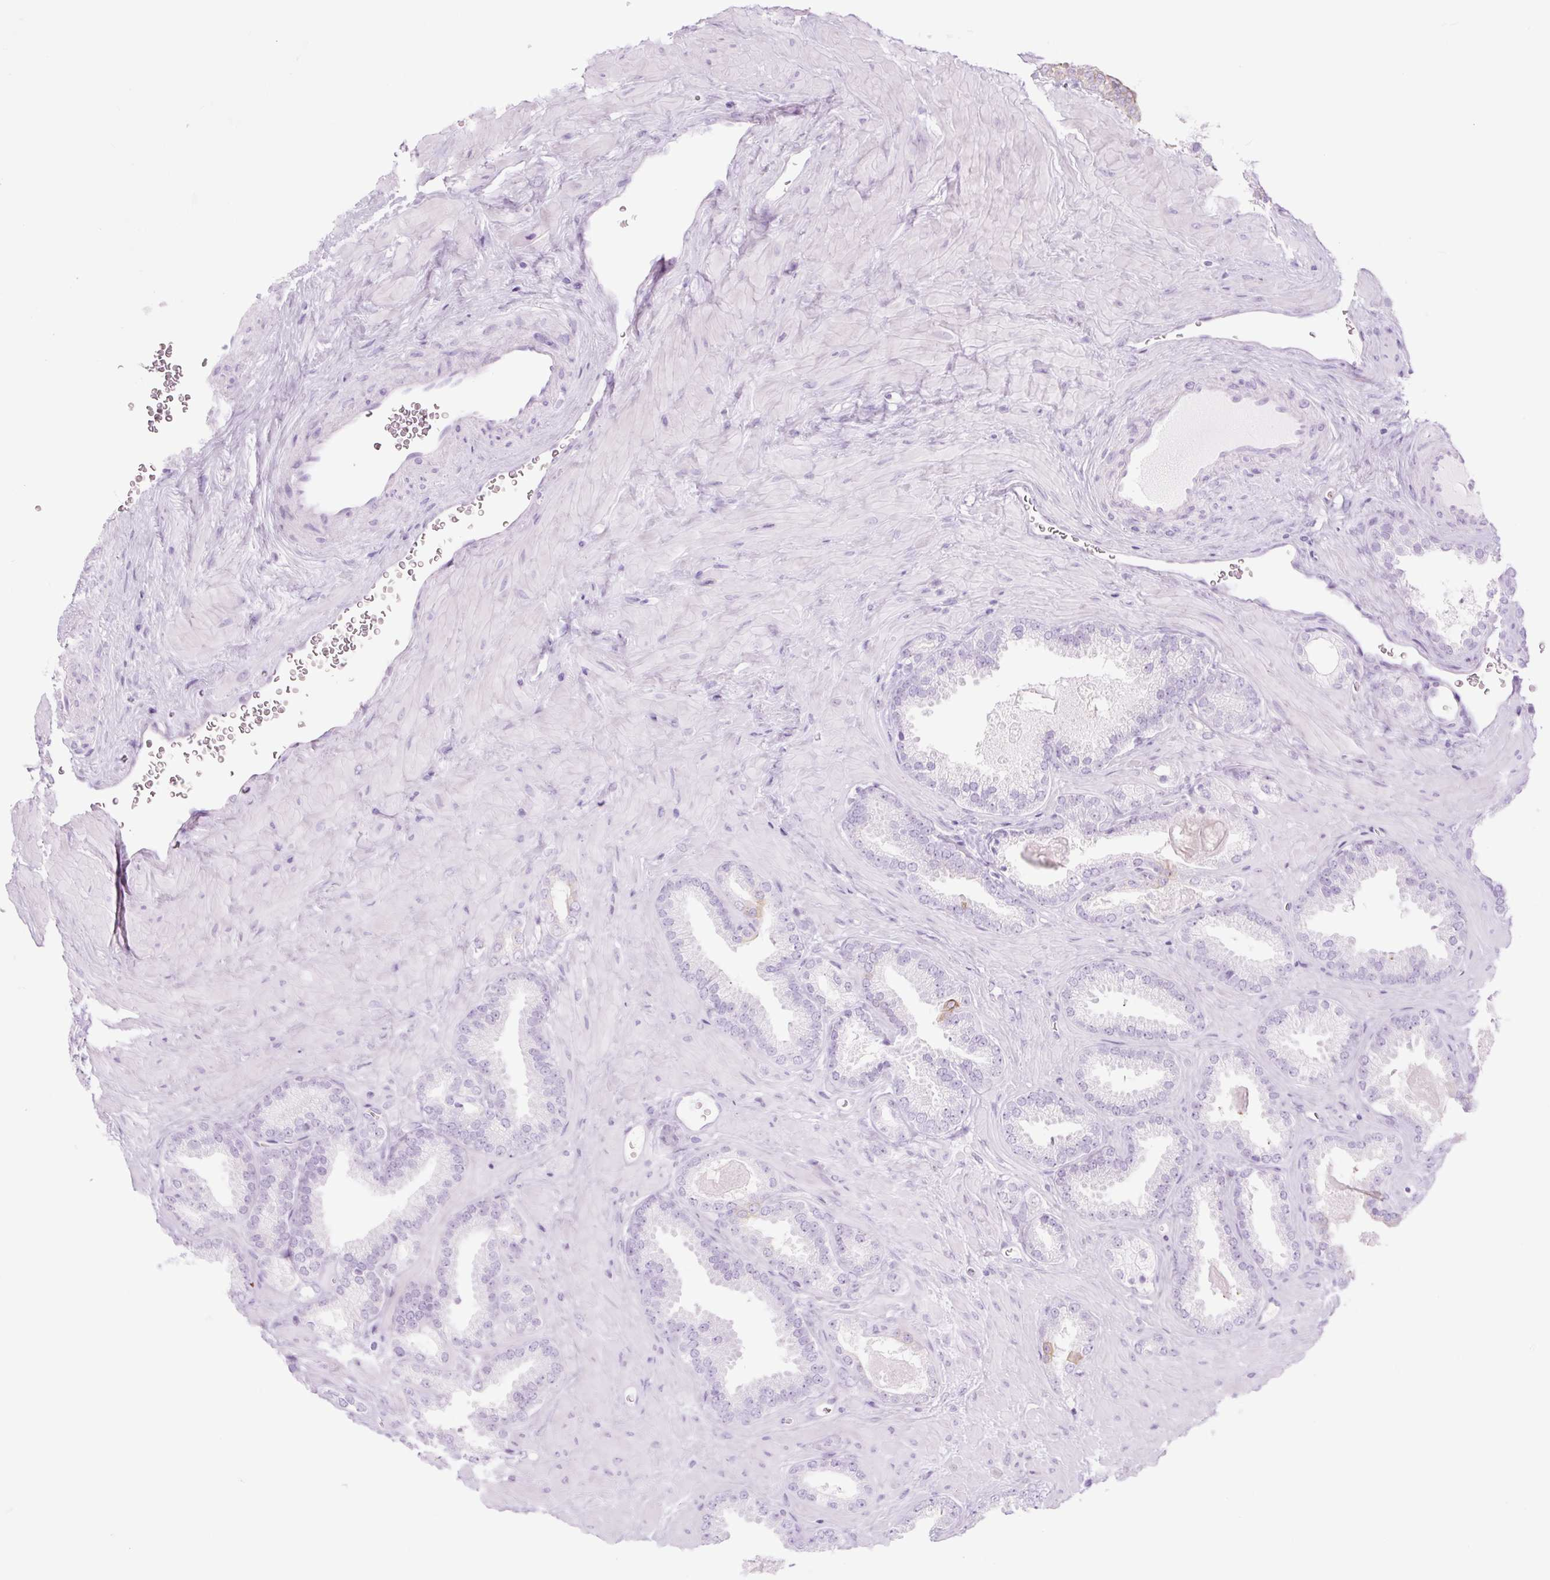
{"staining": {"intensity": "negative", "quantity": "none", "location": "none"}, "tissue": "prostate cancer", "cell_type": "Tumor cells", "image_type": "cancer", "snomed": [{"axis": "morphology", "description": "Adenocarcinoma, Low grade"}, {"axis": "topography", "description": "Prostate"}], "caption": "Immunohistochemistry of human adenocarcinoma (low-grade) (prostate) demonstrates no expression in tumor cells.", "gene": "TFF2", "patient": {"sex": "male", "age": 62}}